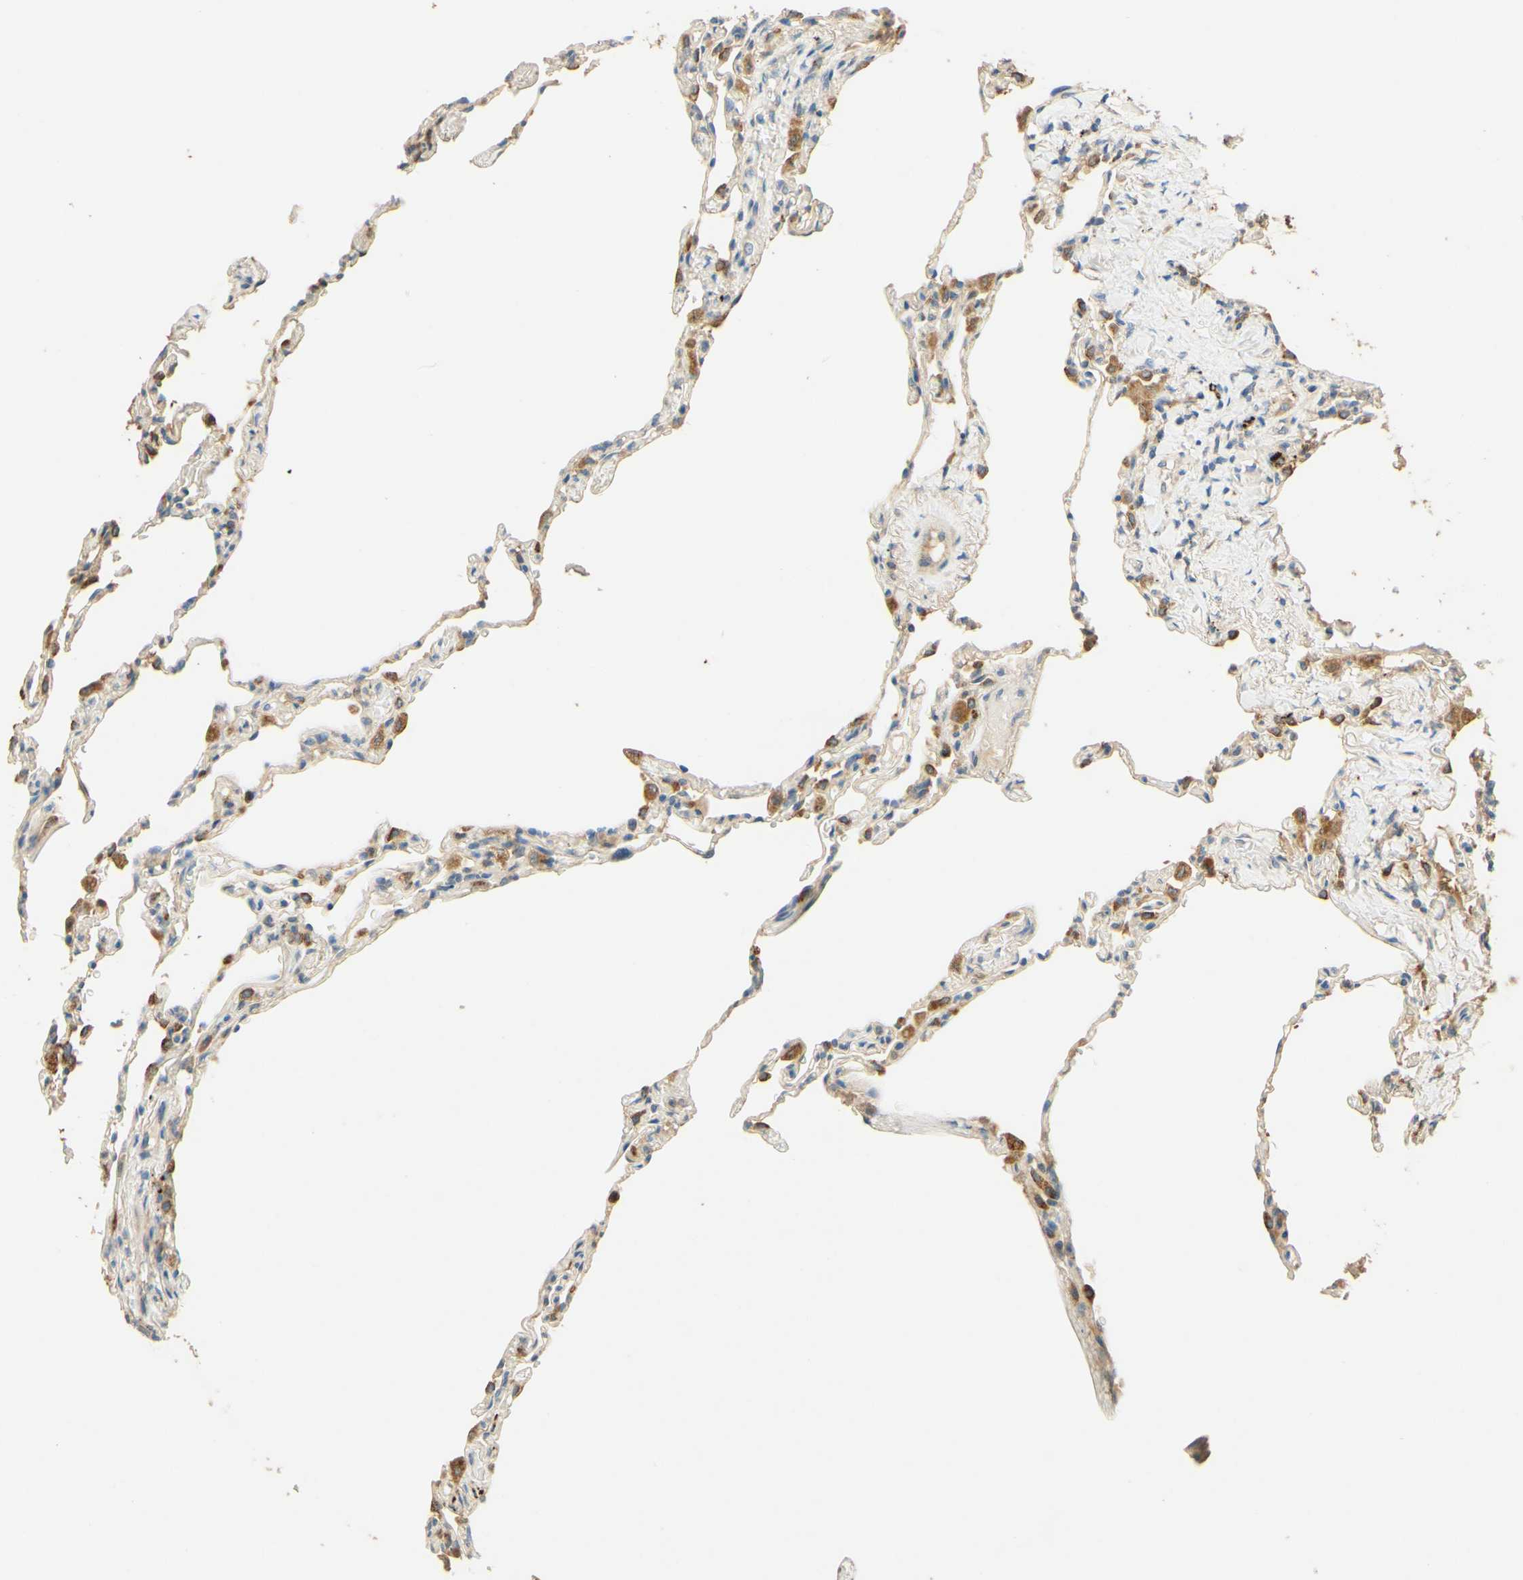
{"staining": {"intensity": "moderate", "quantity": "25%-75%", "location": "cytoplasmic/membranous"}, "tissue": "lung", "cell_type": "Alveolar cells", "image_type": "normal", "snomed": [{"axis": "morphology", "description": "Normal tissue, NOS"}, {"axis": "topography", "description": "Lung"}], "caption": "High-power microscopy captured an IHC micrograph of normal lung, revealing moderate cytoplasmic/membranous expression in approximately 25%-75% of alveolar cells. (Brightfield microscopy of DAB IHC at high magnification).", "gene": "ENTREP2", "patient": {"sex": "male", "age": 59}}